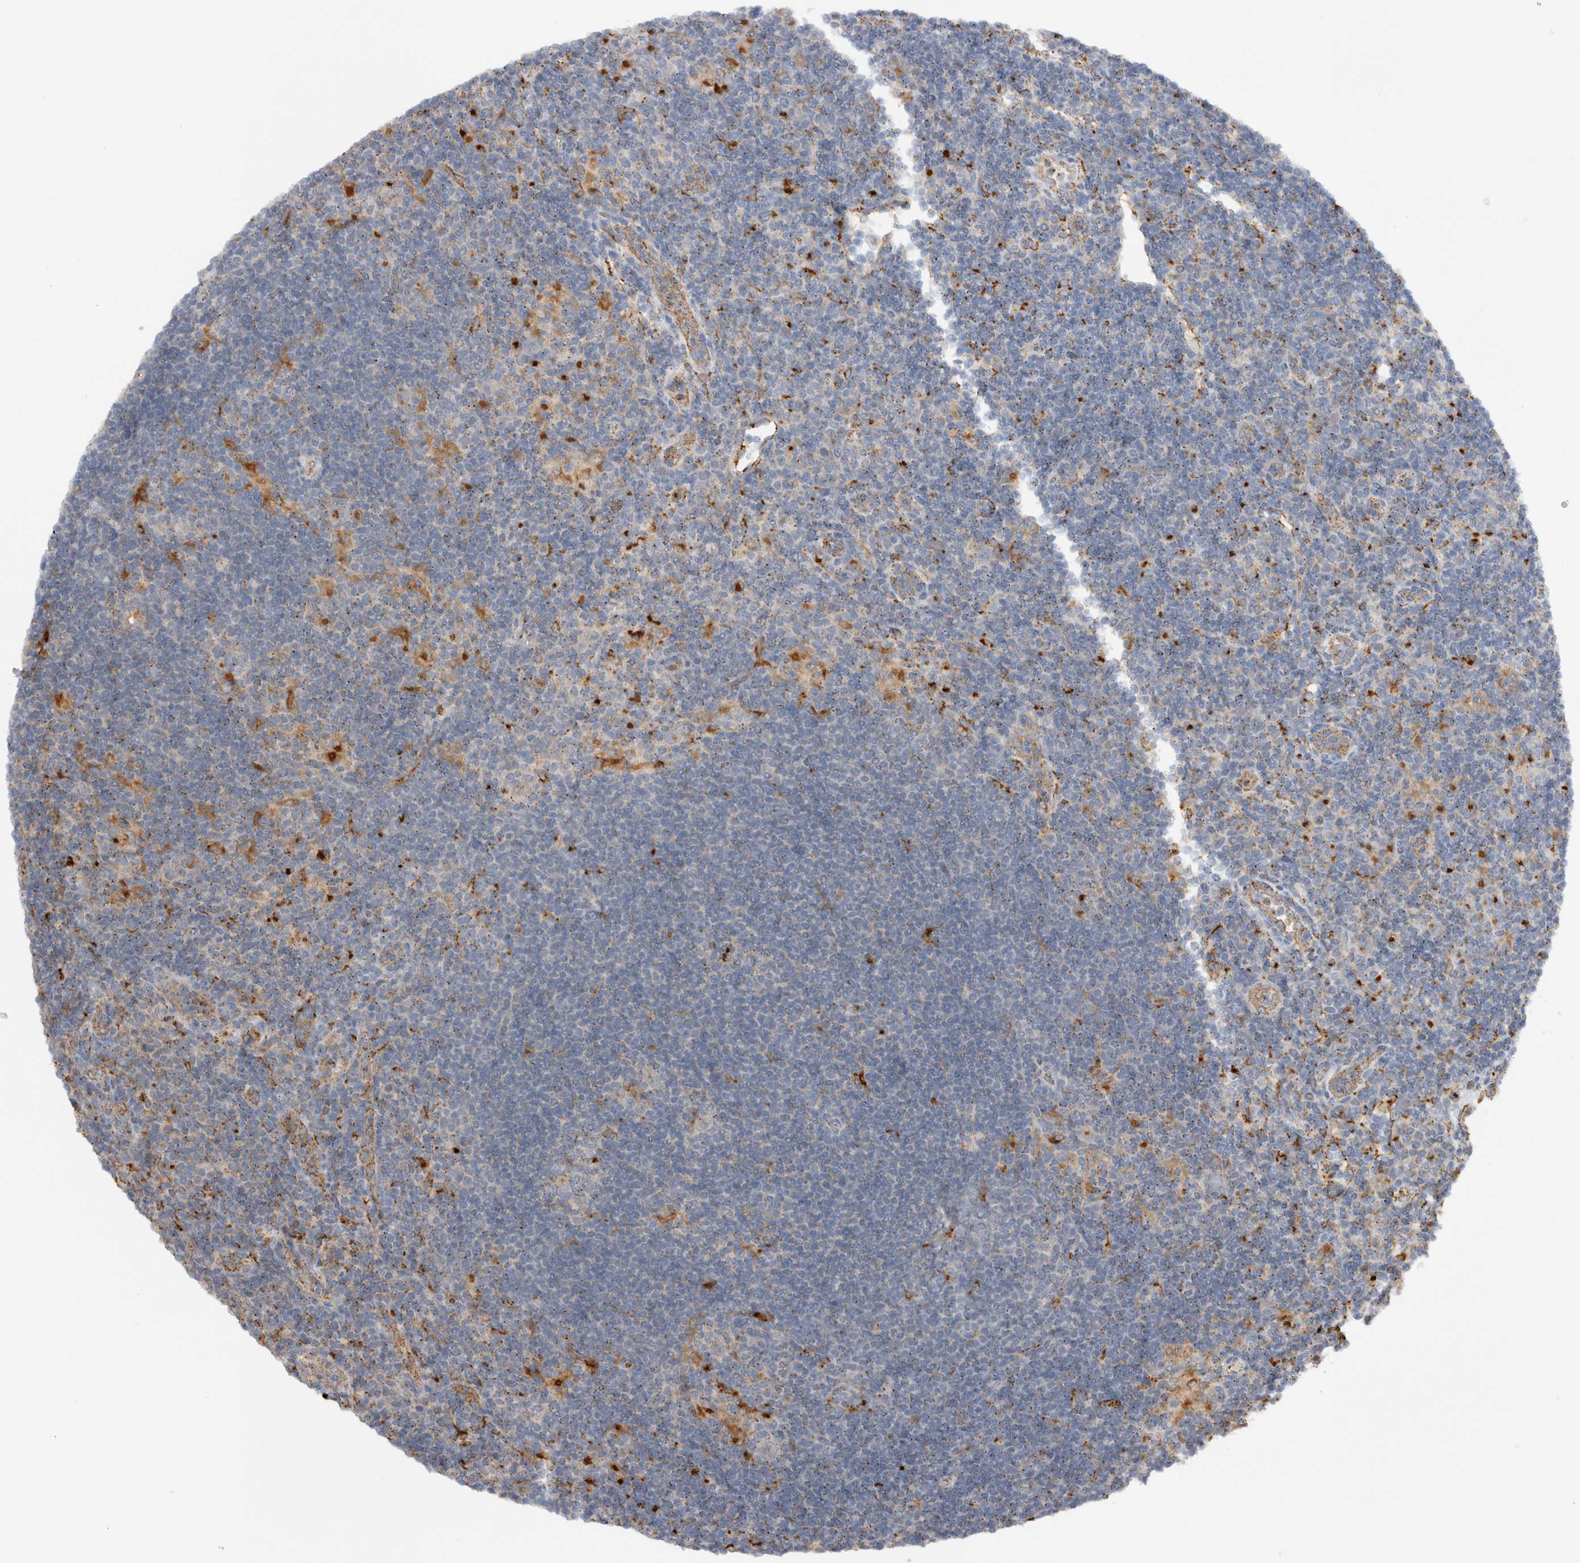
{"staining": {"intensity": "moderate", "quantity": "<25%", "location": "cytoplasmic/membranous"}, "tissue": "lymphoma", "cell_type": "Tumor cells", "image_type": "cancer", "snomed": [{"axis": "morphology", "description": "Hodgkin's disease, NOS"}, {"axis": "topography", "description": "Lymph node"}], "caption": "A micrograph showing moderate cytoplasmic/membranous expression in approximately <25% of tumor cells in Hodgkin's disease, as visualized by brown immunohistochemical staining.", "gene": "GNS", "patient": {"sex": "female", "age": 57}}